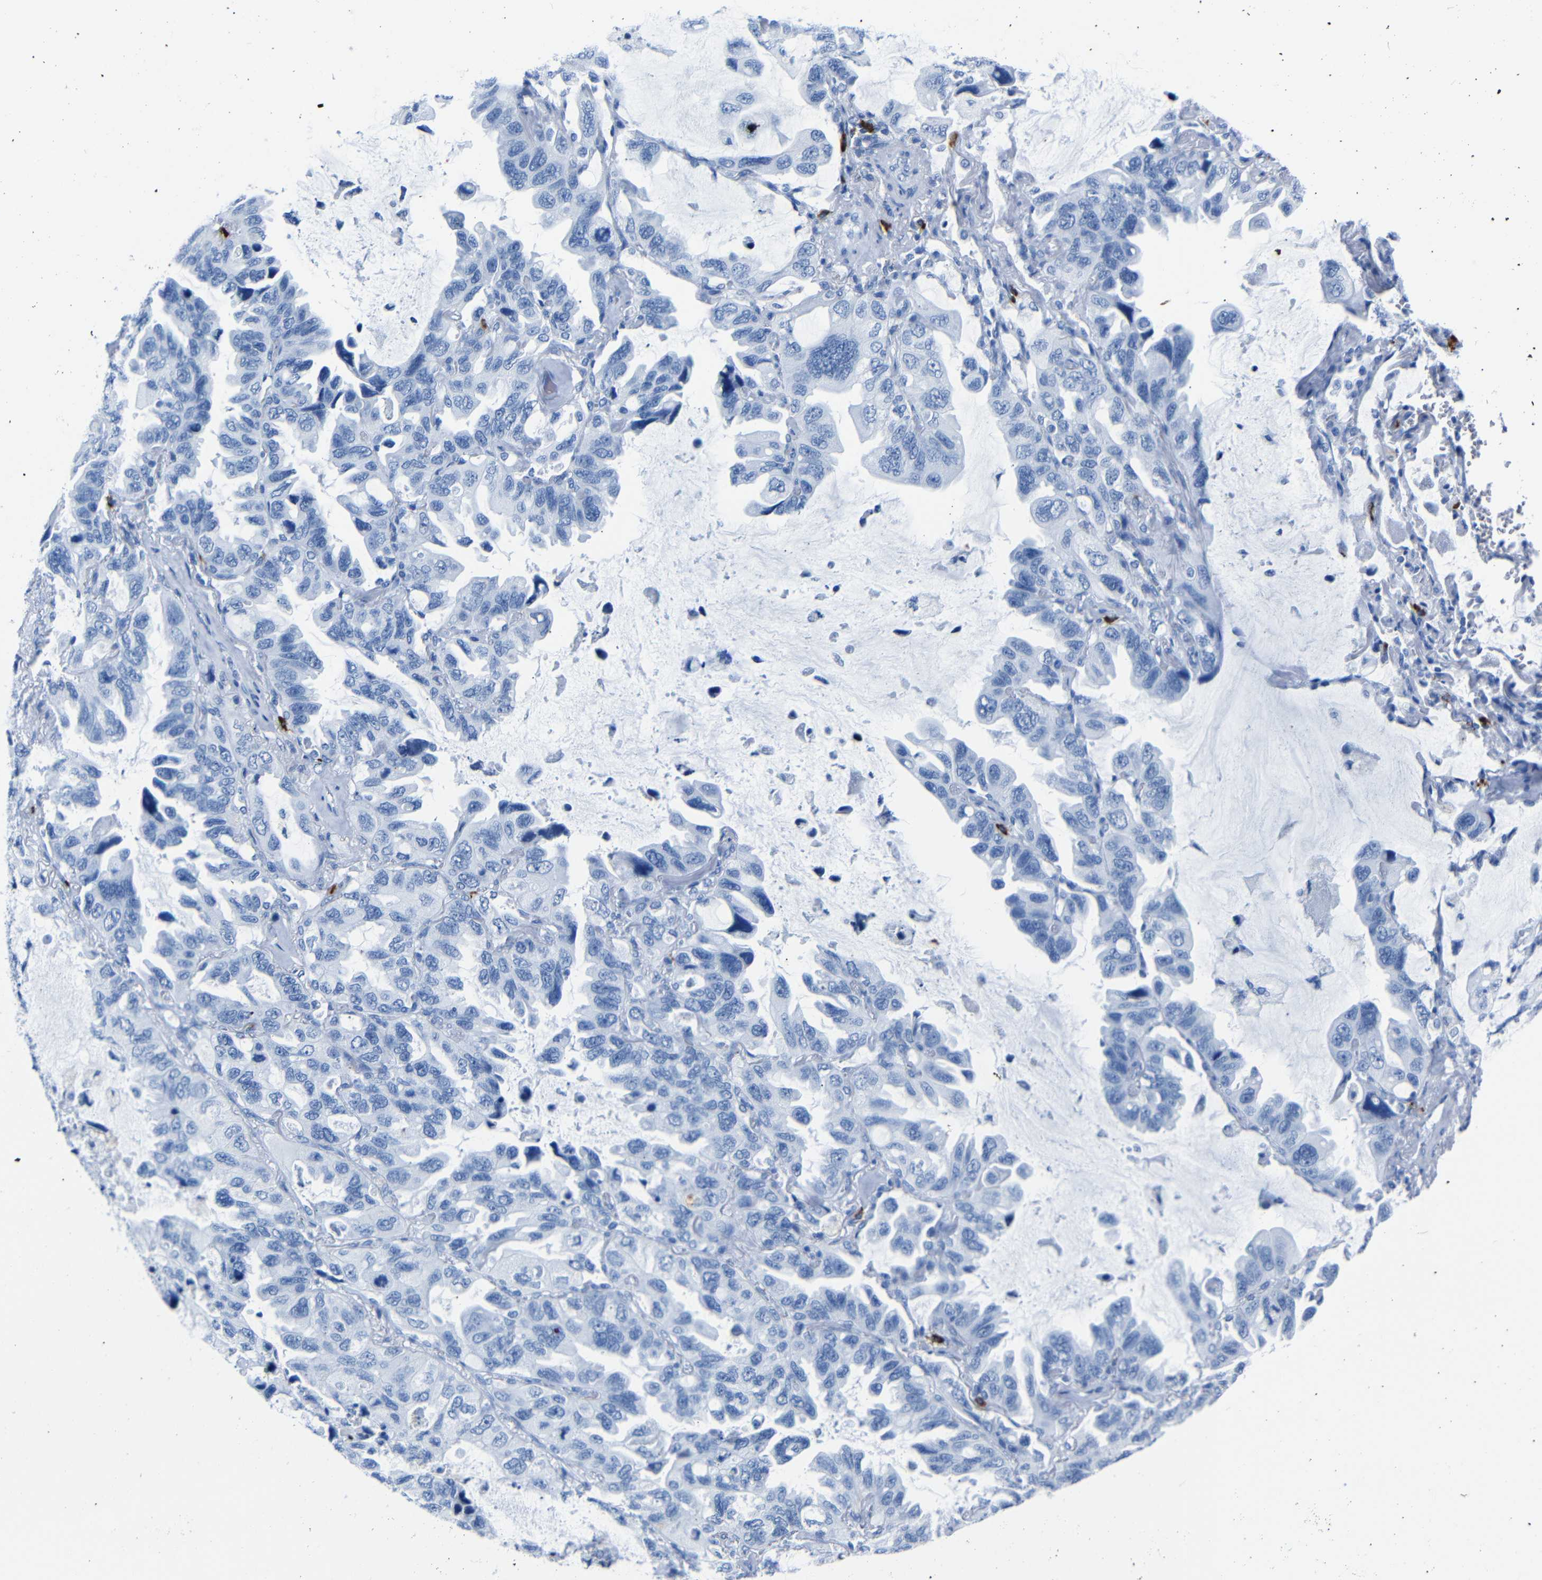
{"staining": {"intensity": "negative", "quantity": "none", "location": "none"}, "tissue": "lung cancer", "cell_type": "Tumor cells", "image_type": "cancer", "snomed": [{"axis": "morphology", "description": "Squamous cell carcinoma, NOS"}, {"axis": "topography", "description": "Lung"}], "caption": "An immunohistochemistry micrograph of lung cancer (squamous cell carcinoma) is shown. There is no staining in tumor cells of lung cancer (squamous cell carcinoma).", "gene": "CLDN11", "patient": {"sex": "female", "age": 73}}